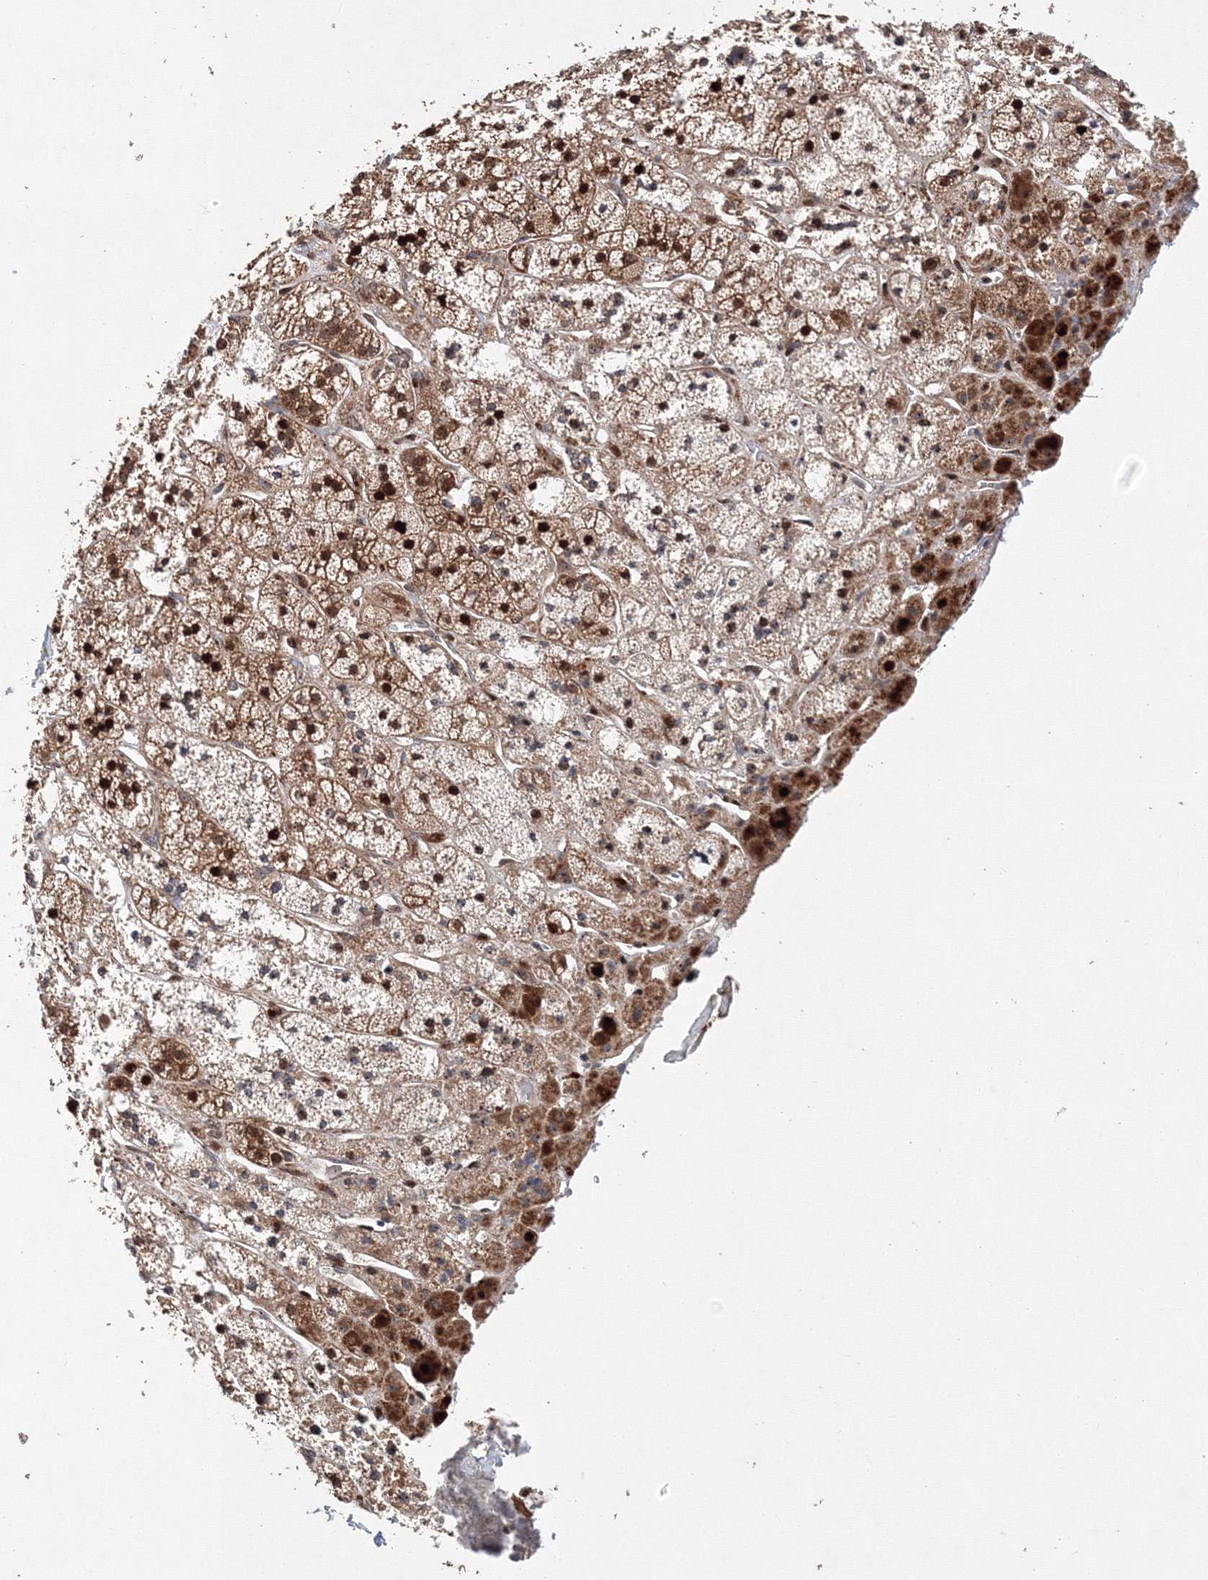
{"staining": {"intensity": "strong", "quantity": ">75%", "location": "cytoplasmic/membranous,nuclear"}, "tissue": "adrenal gland", "cell_type": "Glandular cells", "image_type": "normal", "snomed": [{"axis": "morphology", "description": "Normal tissue, NOS"}, {"axis": "topography", "description": "Adrenal gland"}], "caption": "DAB (3,3'-diaminobenzidine) immunohistochemical staining of benign human adrenal gland demonstrates strong cytoplasmic/membranous,nuclear protein expression in approximately >75% of glandular cells. The protein is shown in brown color, while the nuclei are stained blue.", "gene": "ANKAR", "patient": {"sex": "male", "age": 56}}